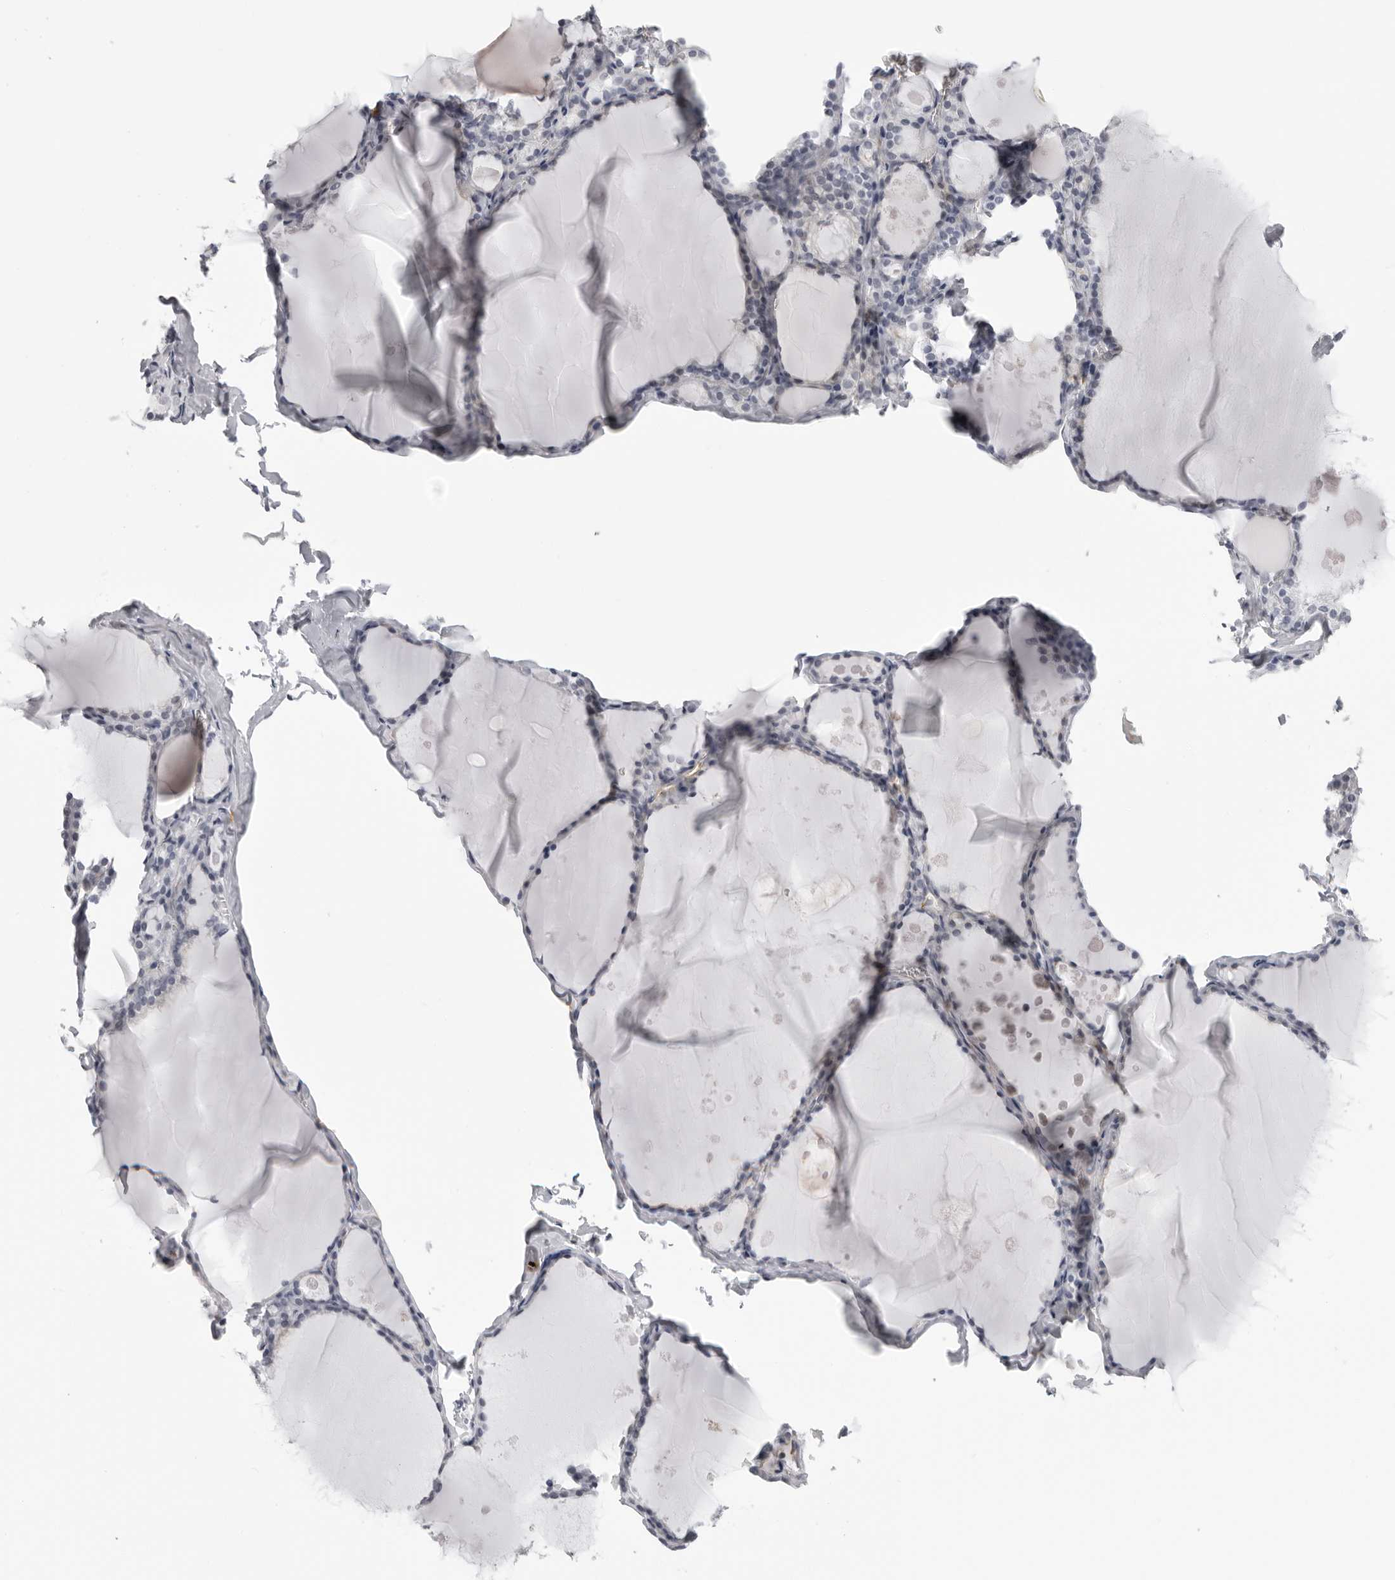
{"staining": {"intensity": "negative", "quantity": "none", "location": "none"}, "tissue": "thyroid gland", "cell_type": "Glandular cells", "image_type": "normal", "snomed": [{"axis": "morphology", "description": "Normal tissue, NOS"}, {"axis": "topography", "description": "Thyroid gland"}], "caption": "The image displays no staining of glandular cells in unremarkable thyroid gland. (Stains: DAB (3,3'-diaminobenzidine) immunohistochemistry (IHC) with hematoxylin counter stain, Microscopy: brightfield microscopy at high magnification).", "gene": "DNALI1", "patient": {"sex": "male", "age": 56}}